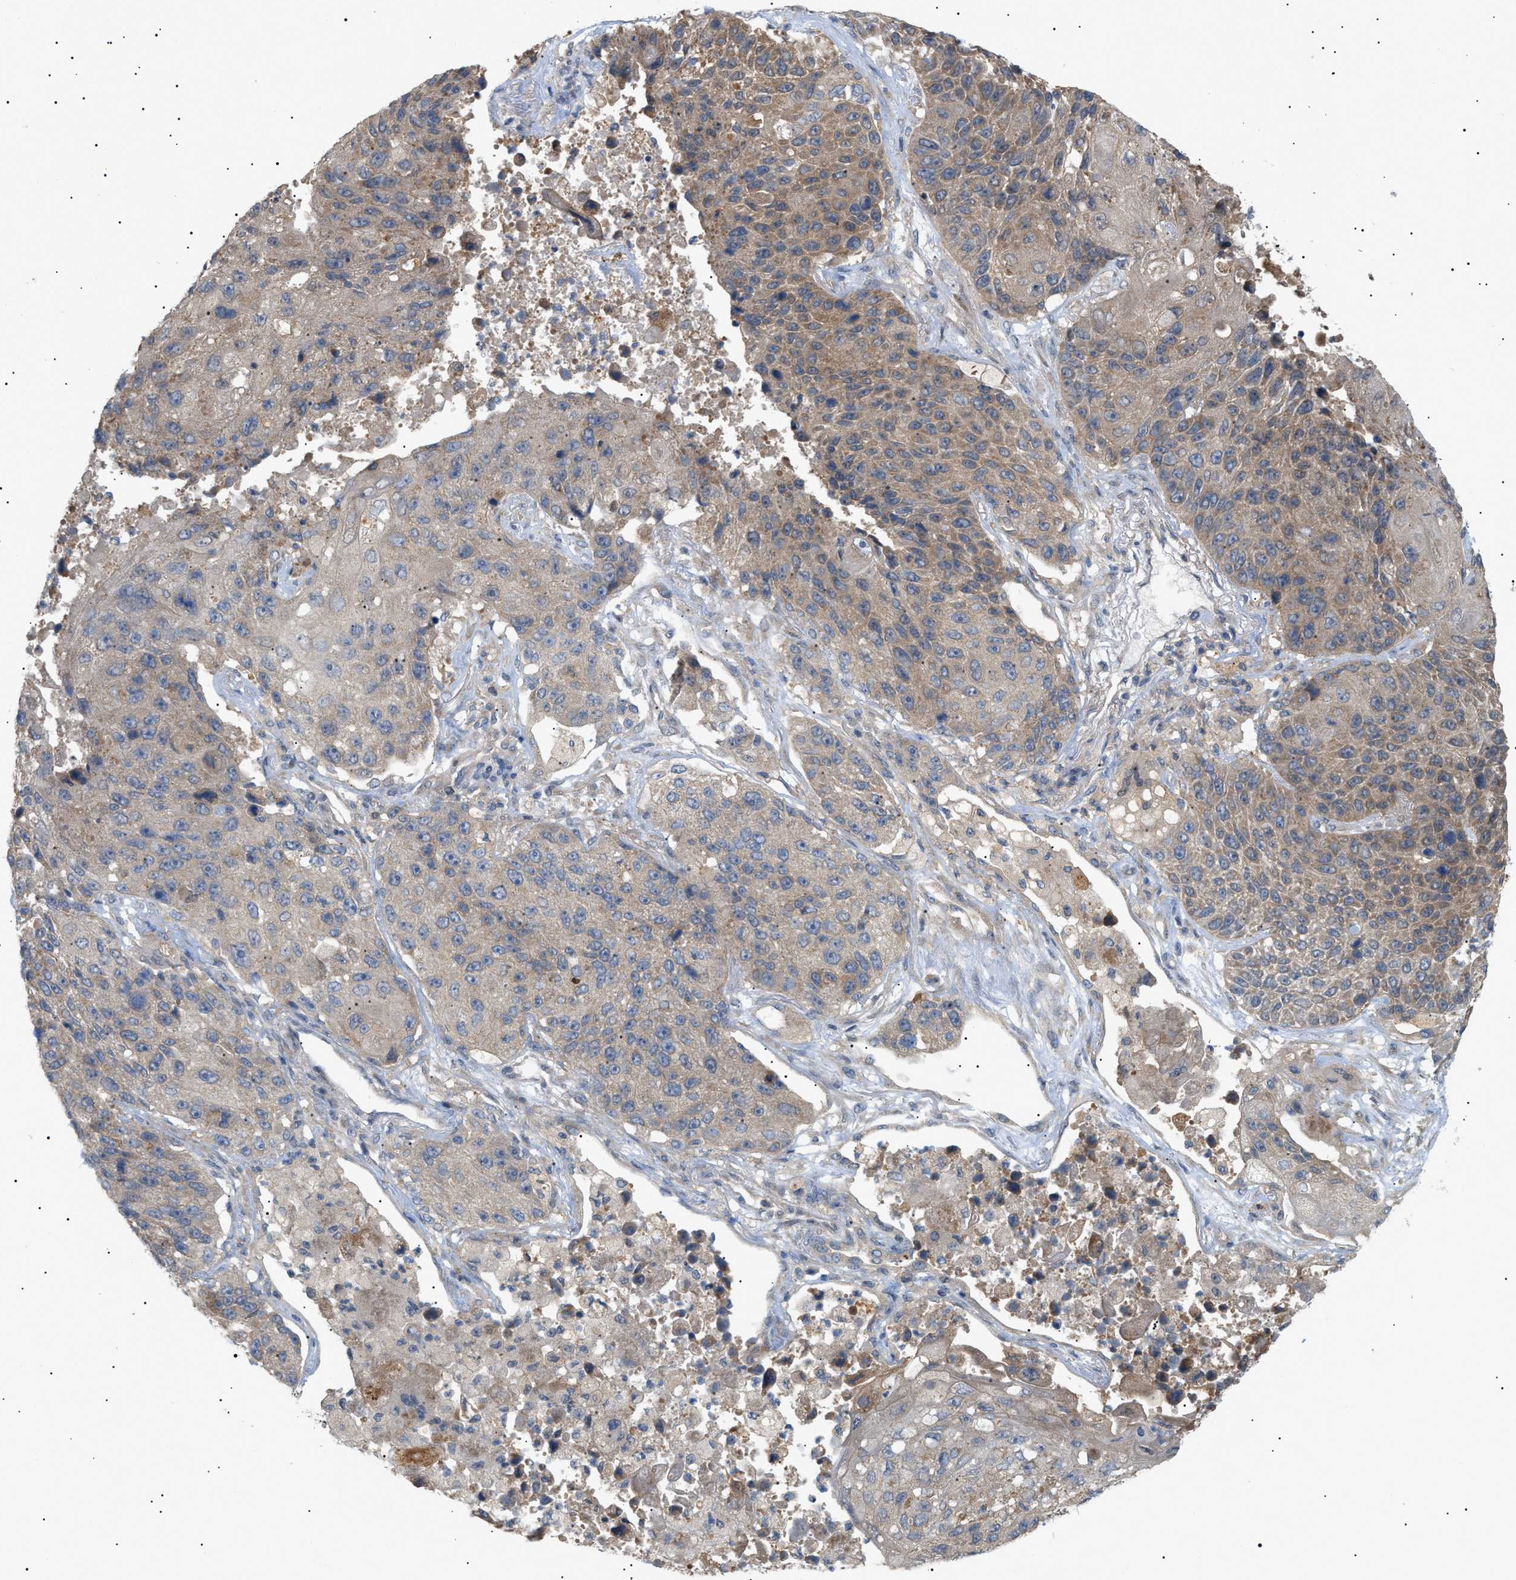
{"staining": {"intensity": "weak", "quantity": "25%-75%", "location": "cytoplasmic/membranous"}, "tissue": "lung cancer", "cell_type": "Tumor cells", "image_type": "cancer", "snomed": [{"axis": "morphology", "description": "Squamous cell carcinoma, NOS"}, {"axis": "topography", "description": "Lung"}], "caption": "Protein staining of squamous cell carcinoma (lung) tissue exhibits weak cytoplasmic/membranous expression in approximately 25%-75% of tumor cells.", "gene": "IRS2", "patient": {"sex": "male", "age": 61}}